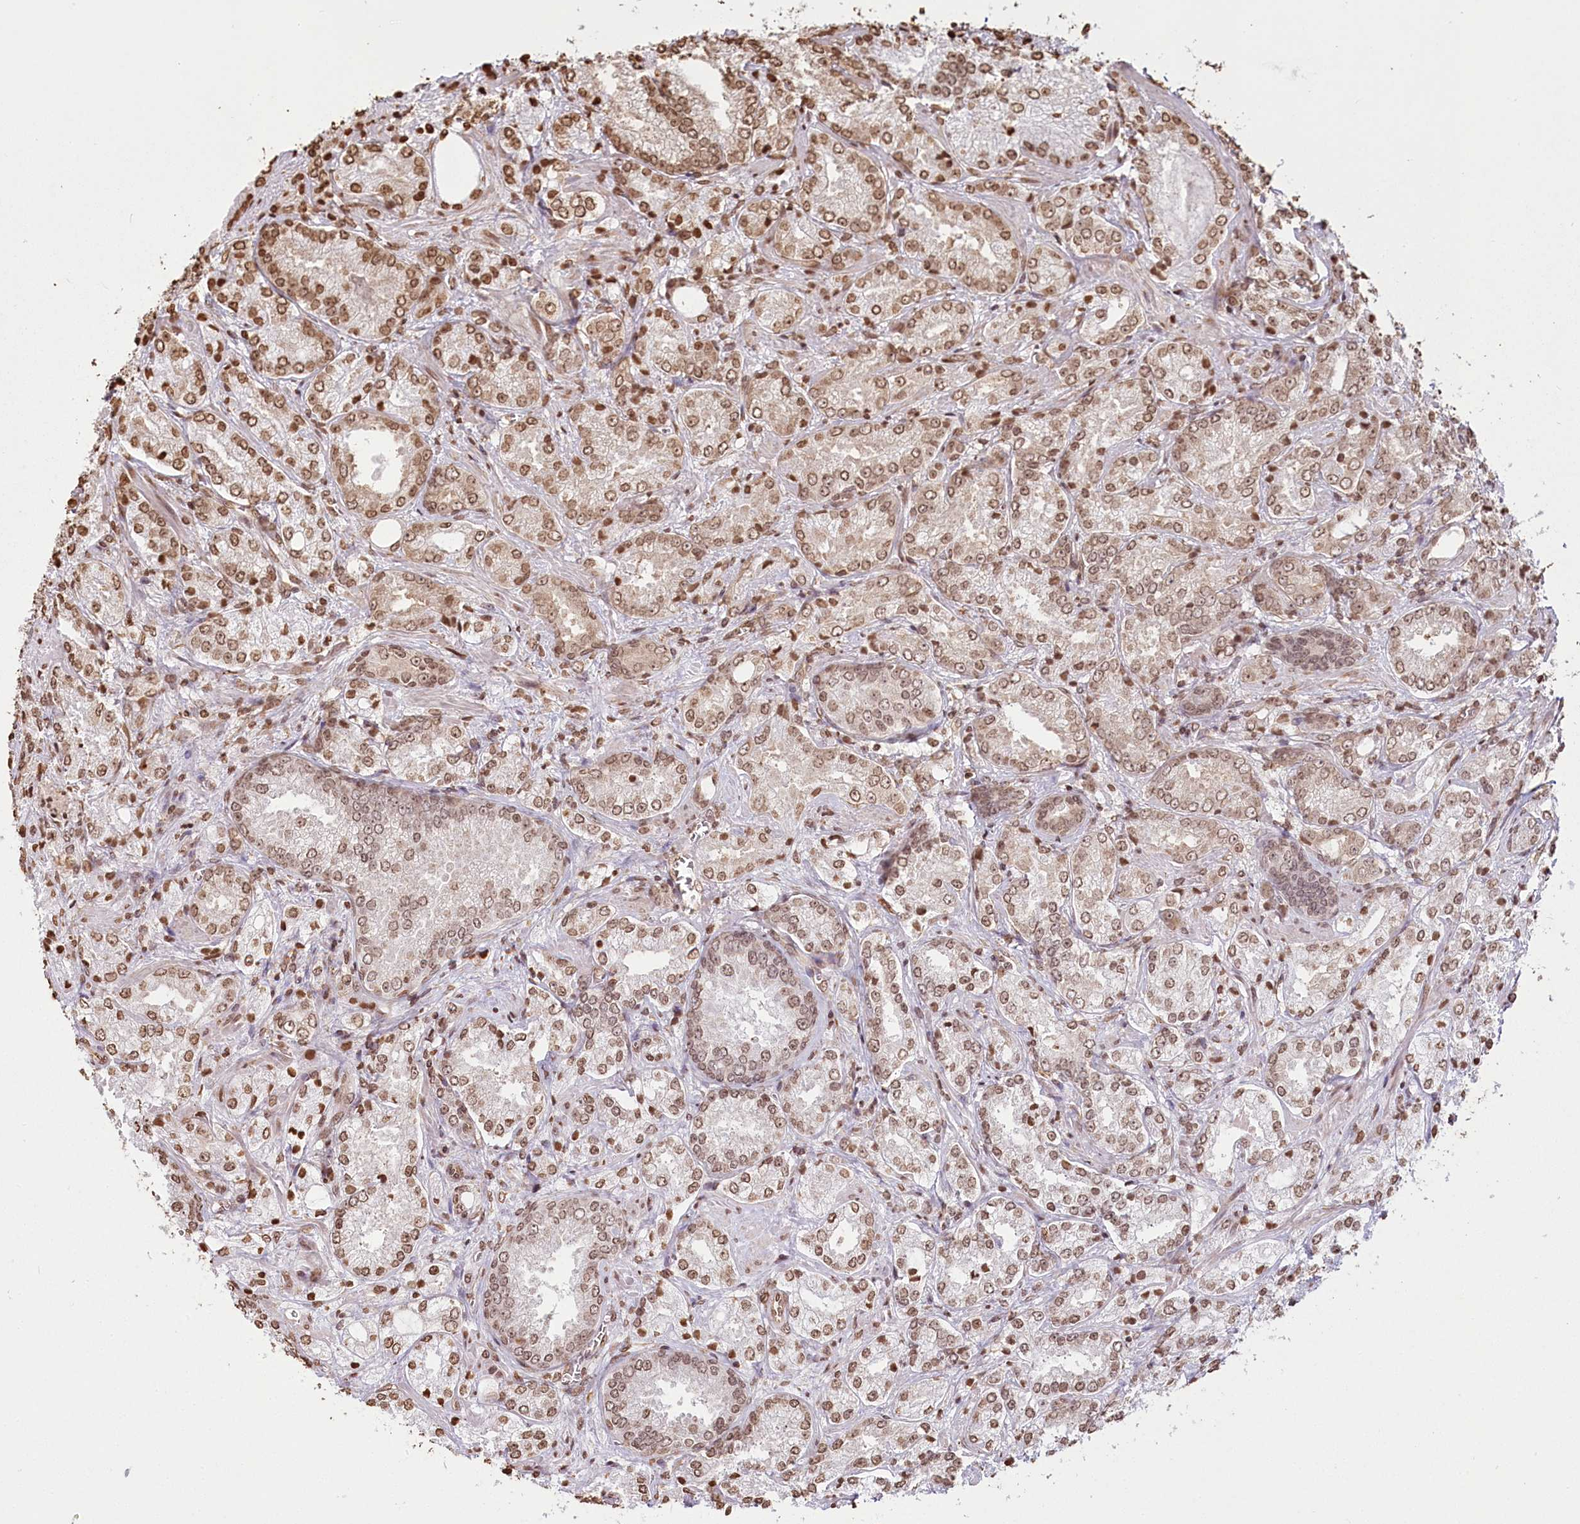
{"staining": {"intensity": "moderate", "quantity": ">75%", "location": "nuclear"}, "tissue": "prostate cancer", "cell_type": "Tumor cells", "image_type": "cancer", "snomed": [{"axis": "morphology", "description": "Adenocarcinoma, Low grade"}, {"axis": "topography", "description": "Prostate"}], "caption": "Immunohistochemistry (IHC) histopathology image of human adenocarcinoma (low-grade) (prostate) stained for a protein (brown), which exhibits medium levels of moderate nuclear expression in about >75% of tumor cells.", "gene": "FAM13A", "patient": {"sex": "male", "age": 74}}